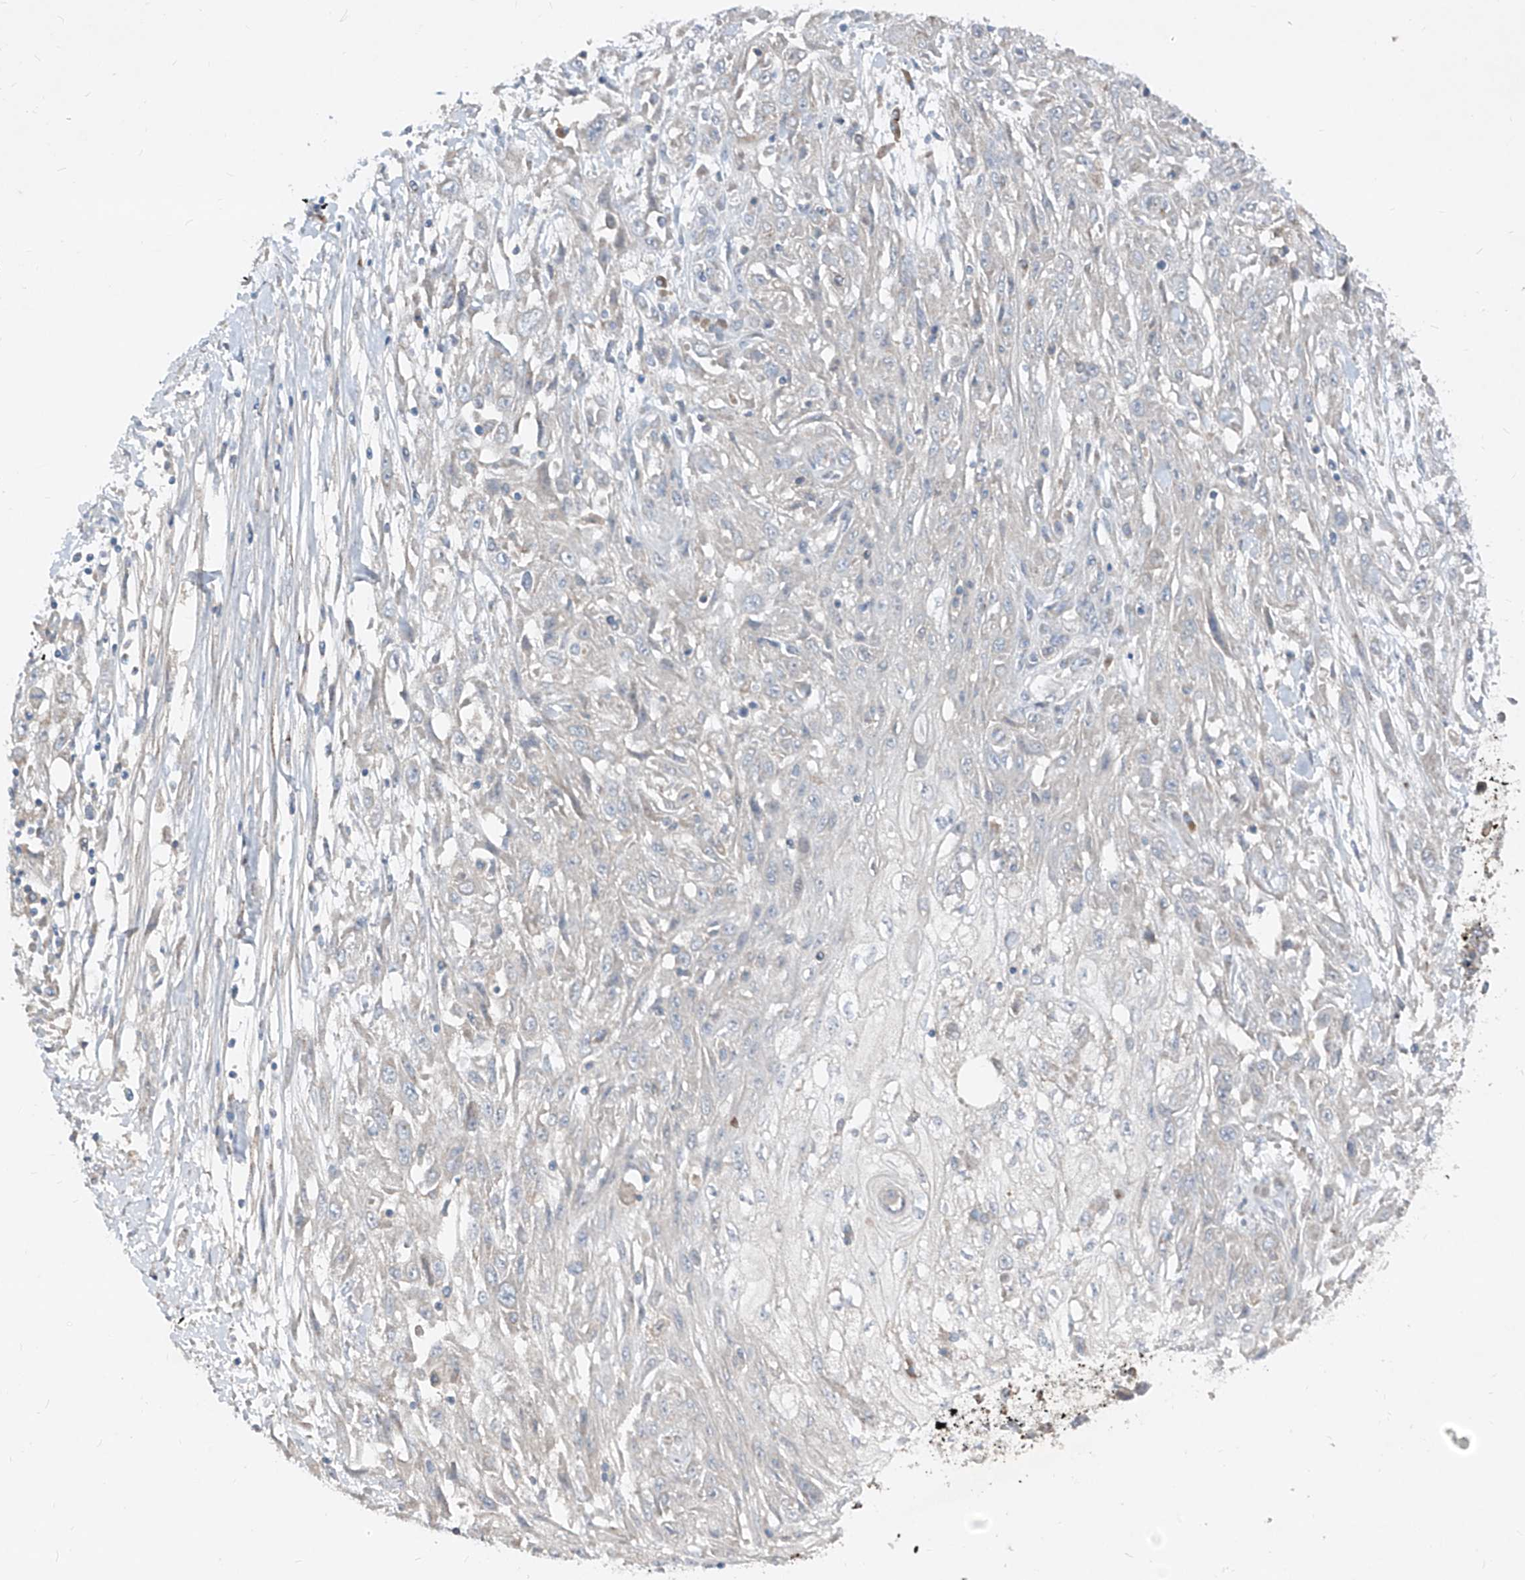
{"staining": {"intensity": "weak", "quantity": "<25%", "location": "cytoplasmic/membranous"}, "tissue": "skin cancer", "cell_type": "Tumor cells", "image_type": "cancer", "snomed": [{"axis": "morphology", "description": "Squamous cell carcinoma, NOS"}, {"axis": "morphology", "description": "Squamous cell carcinoma, metastatic, NOS"}, {"axis": "topography", "description": "Skin"}, {"axis": "topography", "description": "Lymph node"}], "caption": "IHC histopathology image of neoplastic tissue: skin squamous cell carcinoma stained with DAB demonstrates no significant protein expression in tumor cells.", "gene": "ABCD3", "patient": {"sex": "male", "age": 75}}